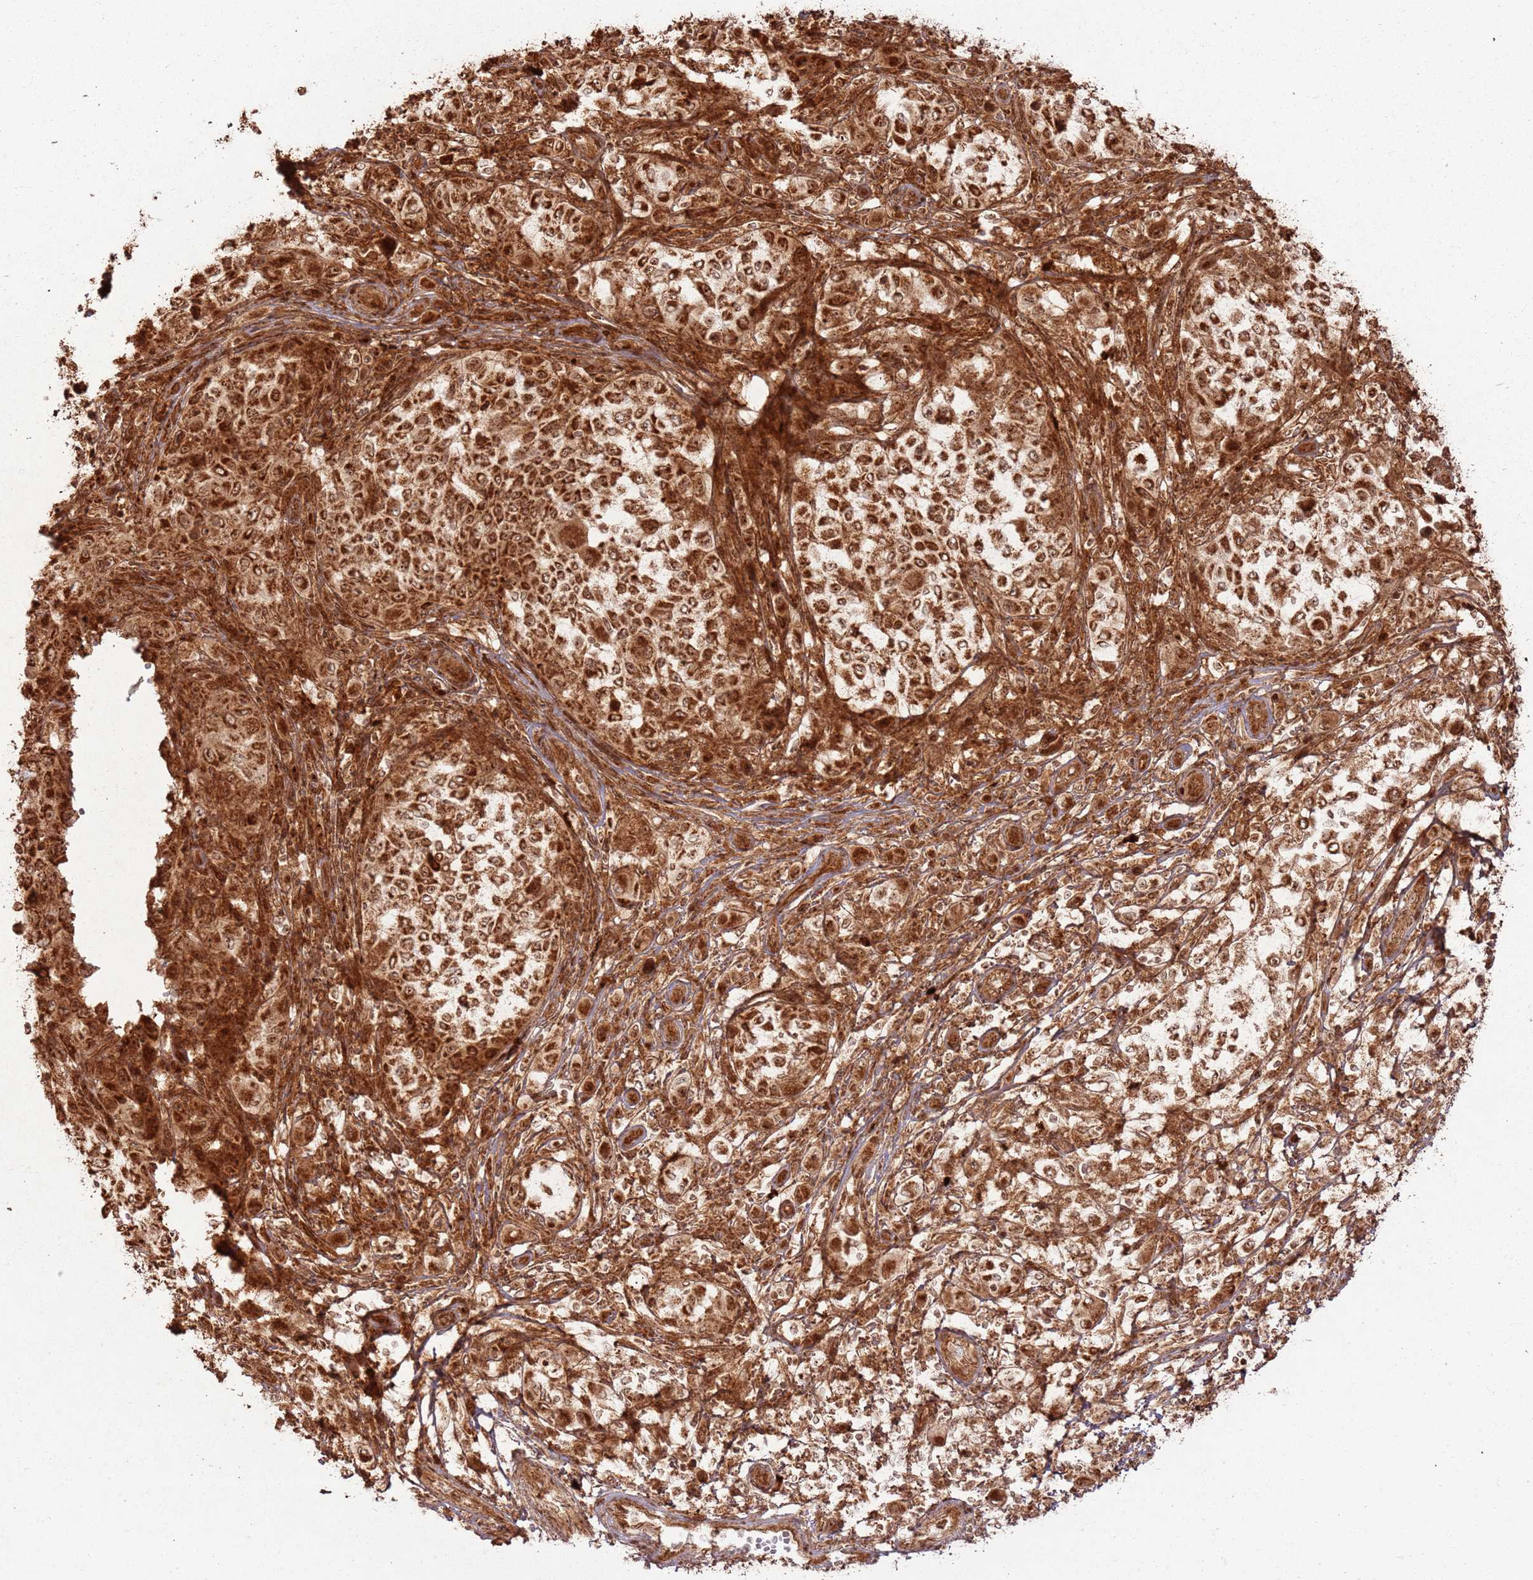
{"staining": {"intensity": "strong", "quantity": ">75%", "location": "cytoplasmic/membranous"}, "tissue": "melanoma", "cell_type": "Tumor cells", "image_type": "cancer", "snomed": [{"axis": "morphology", "description": "Malignant melanoma, NOS"}, {"axis": "topography", "description": "Skin"}], "caption": "Protein expression analysis of human malignant melanoma reveals strong cytoplasmic/membranous positivity in about >75% of tumor cells.", "gene": "TBC1D13", "patient": {"sex": "male", "age": 68}}